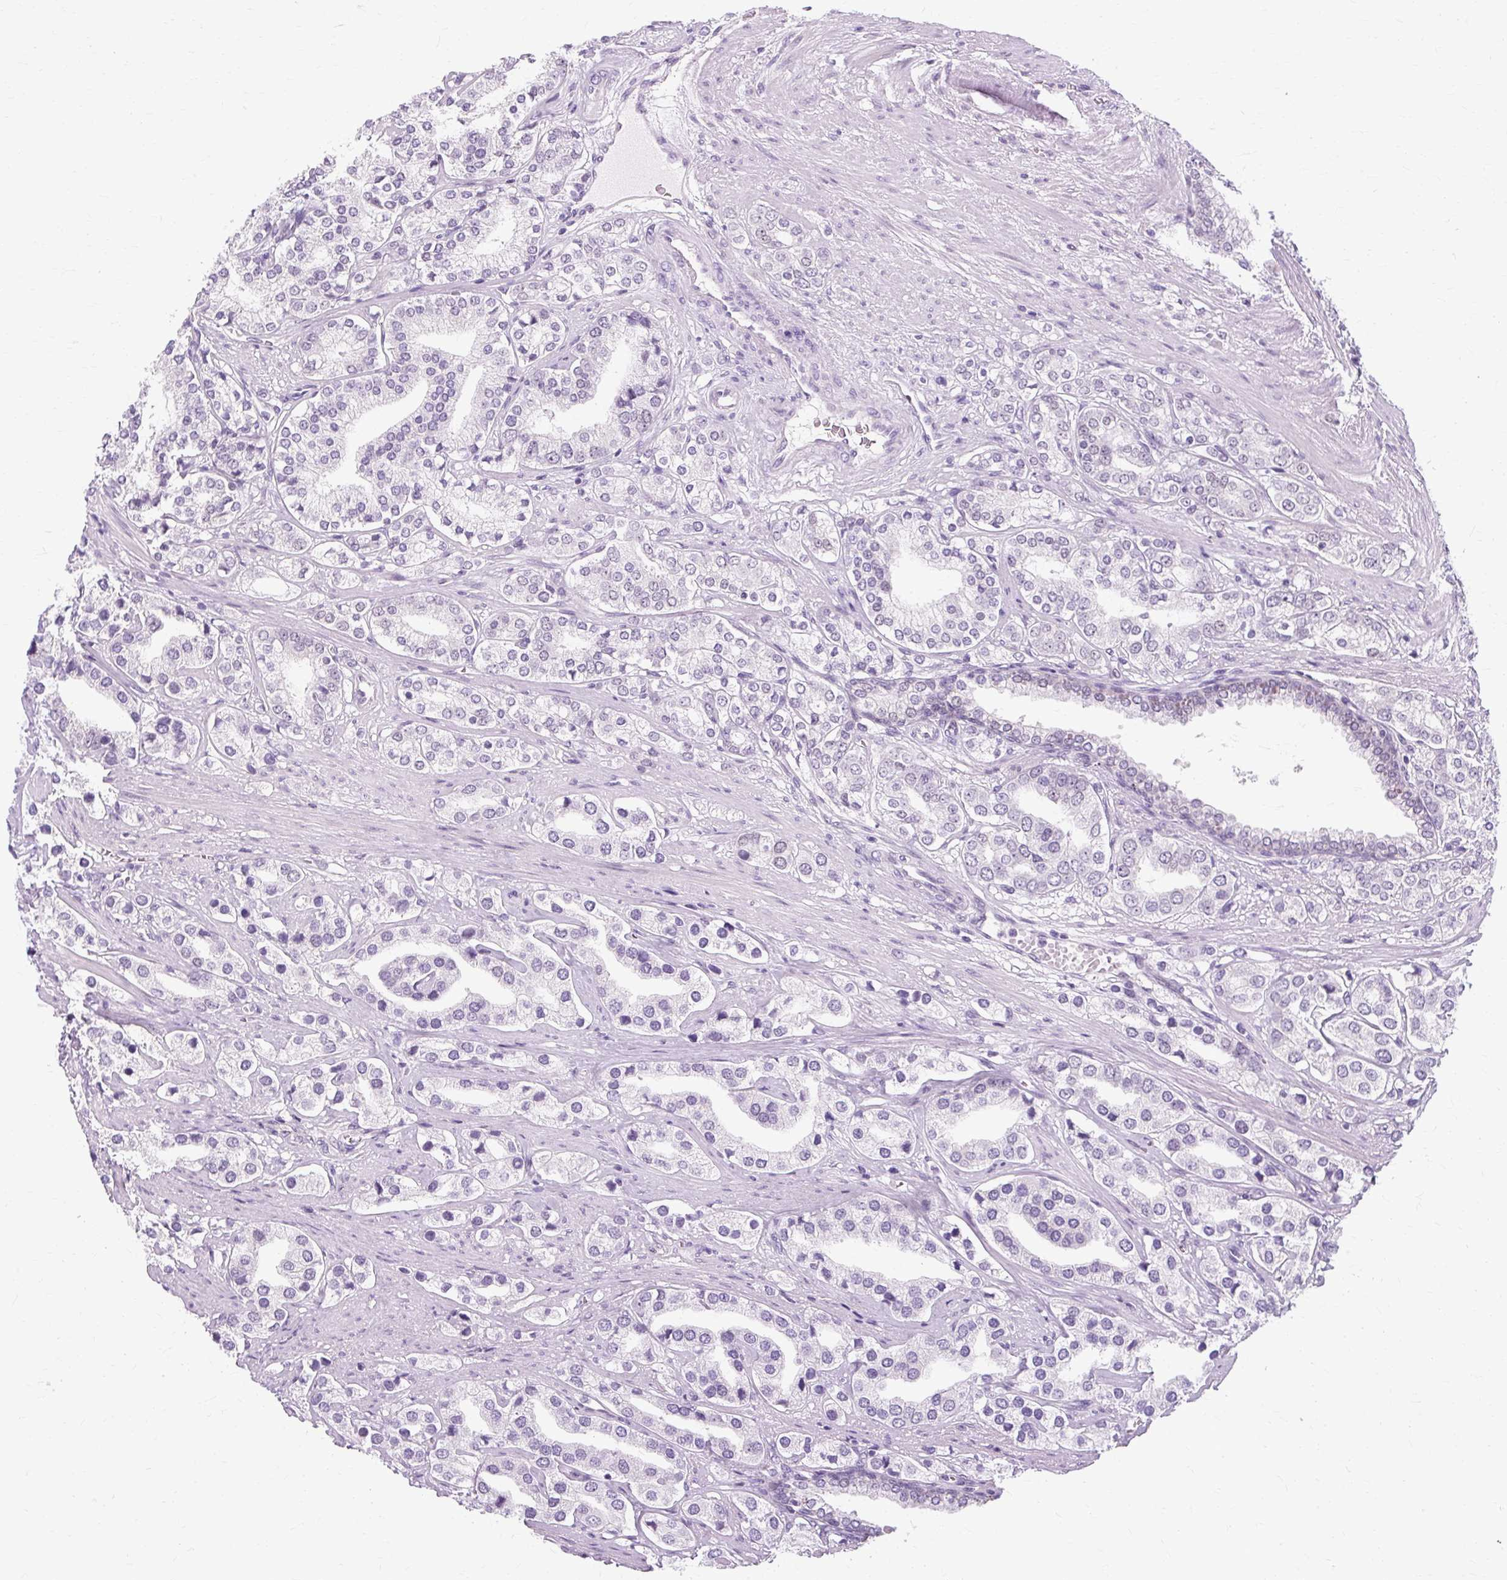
{"staining": {"intensity": "negative", "quantity": "none", "location": "none"}, "tissue": "prostate cancer", "cell_type": "Tumor cells", "image_type": "cancer", "snomed": [{"axis": "morphology", "description": "Adenocarcinoma, High grade"}, {"axis": "topography", "description": "Prostate"}], "caption": "High power microscopy photomicrograph of an immunohistochemistry (IHC) image of adenocarcinoma (high-grade) (prostate), revealing no significant positivity in tumor cells.", "gene": "RYBP", "patient": {"sex": "male", "age": 58}}